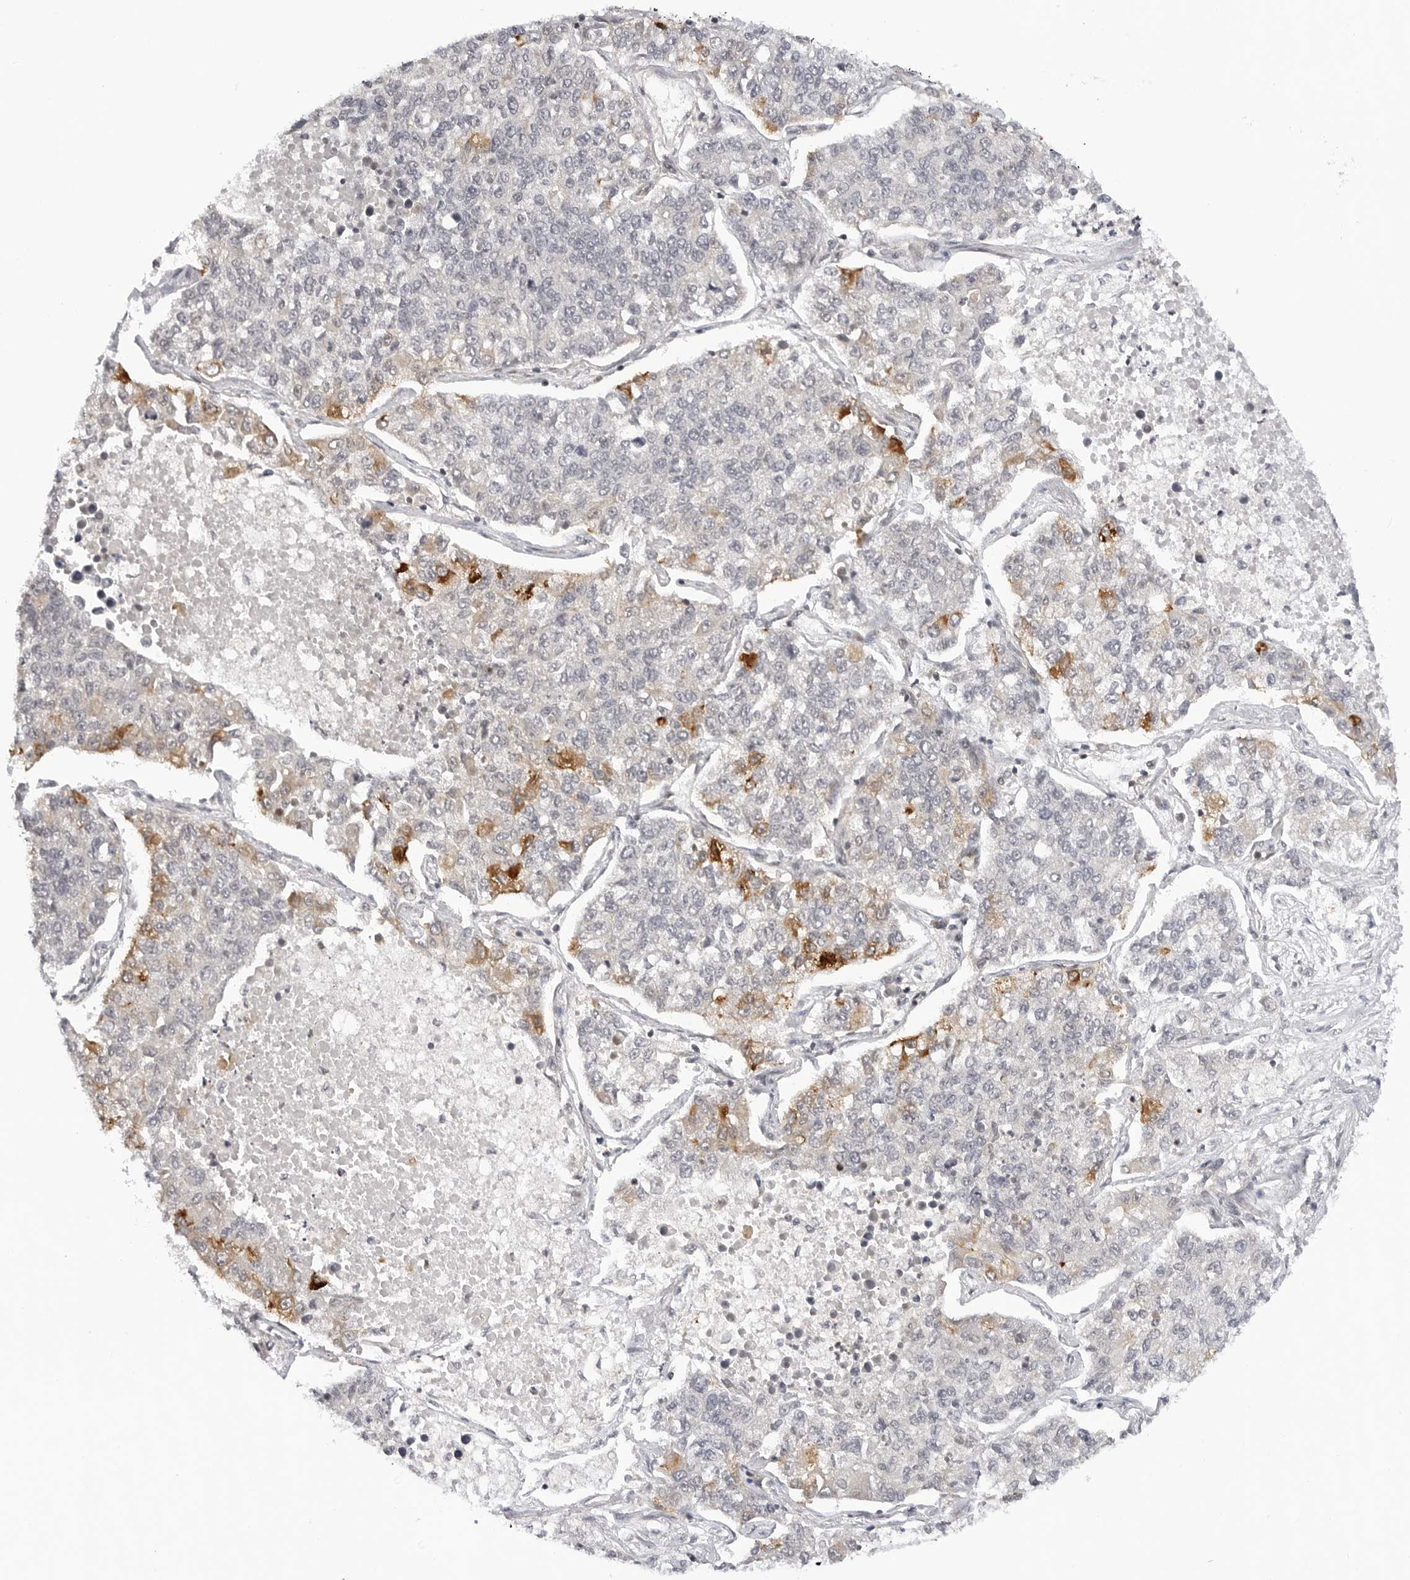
{"staining": {"intensity": "moderate", "quantity": "<25%", "location": "cytoplasmic/membranous"}, "tissue": "lung cancer", "cell_type": "Tumor cells", "image_type": "cancer", "snomed": [{"axis": "morphology", "description": "Adenocarcinoma, NOS"}, {"axis": "topography", "description": "Lung"}], "caption": "Approximately <25% of tumor cells in human adenocarcinoma (lung) display moderate cytoplasmic/membranous protein staining as visualized by brown immunohistochemical staining.", "gene": "MAP2K5", "patient": {"sex": "male", "age": 49}}